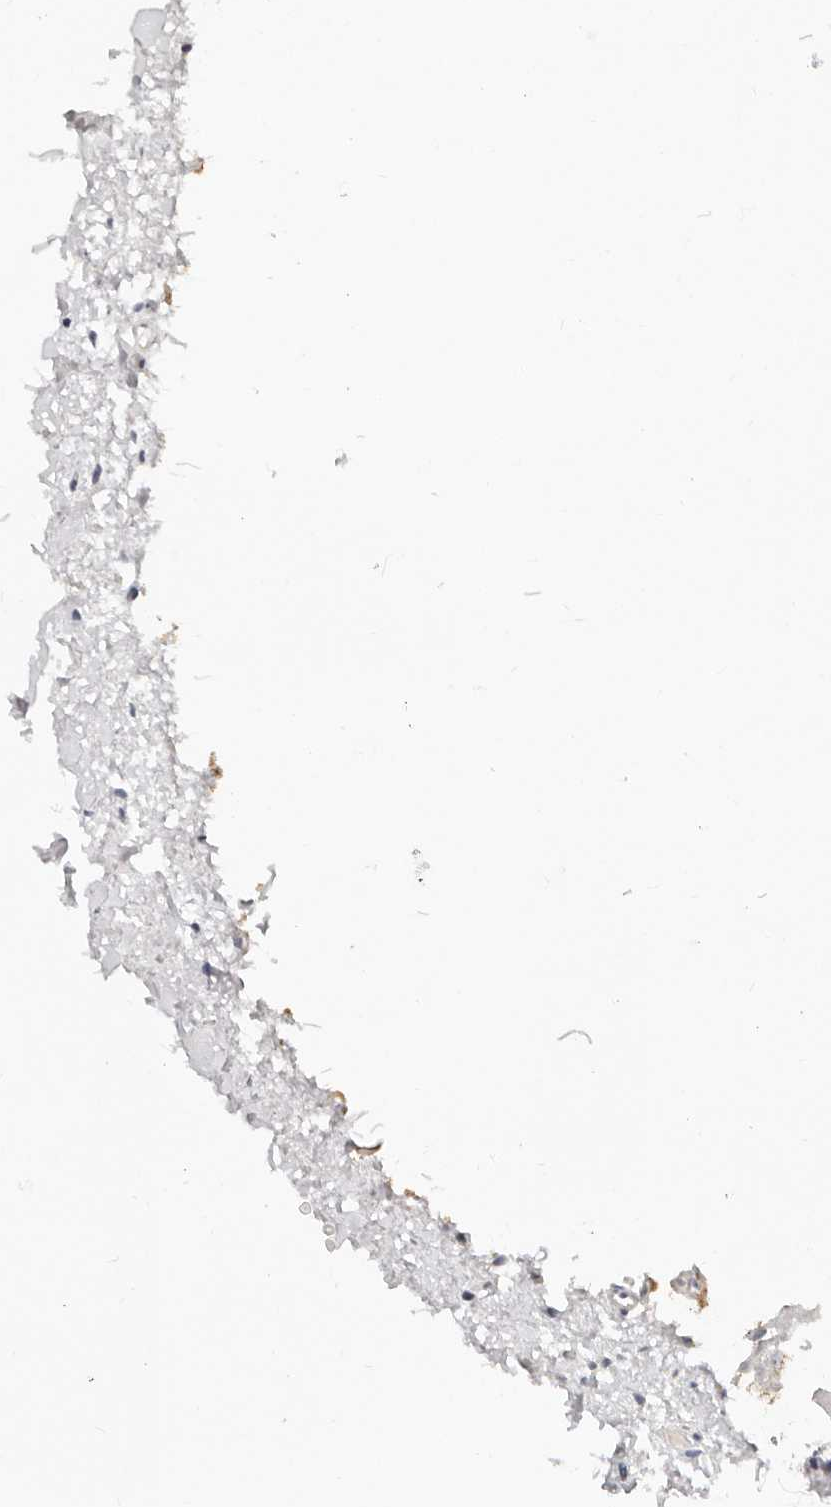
{"staining": {"intensity": "moderate", "quantity": "<25%", "location": "cytoplasmic/membranous"}, "tissue": "oral mucosa", "cell_type": "Squamous epithelial cells", "image_type": "normal", "snomed": [{"axis": "morphology", "description": "Normal tissue, NOS"}, {"axis": "topography", "description": "Oral tissue"}], "caption": "Immunohistochemistry (IHC) of normal oral mucosa exhibits low levels of moderate cytoplasmic/membranous positivity in about <25% of squamous epithelial cells.", "gene": "TMEM63B", "patient": {"sex": "female", "age": 56}}